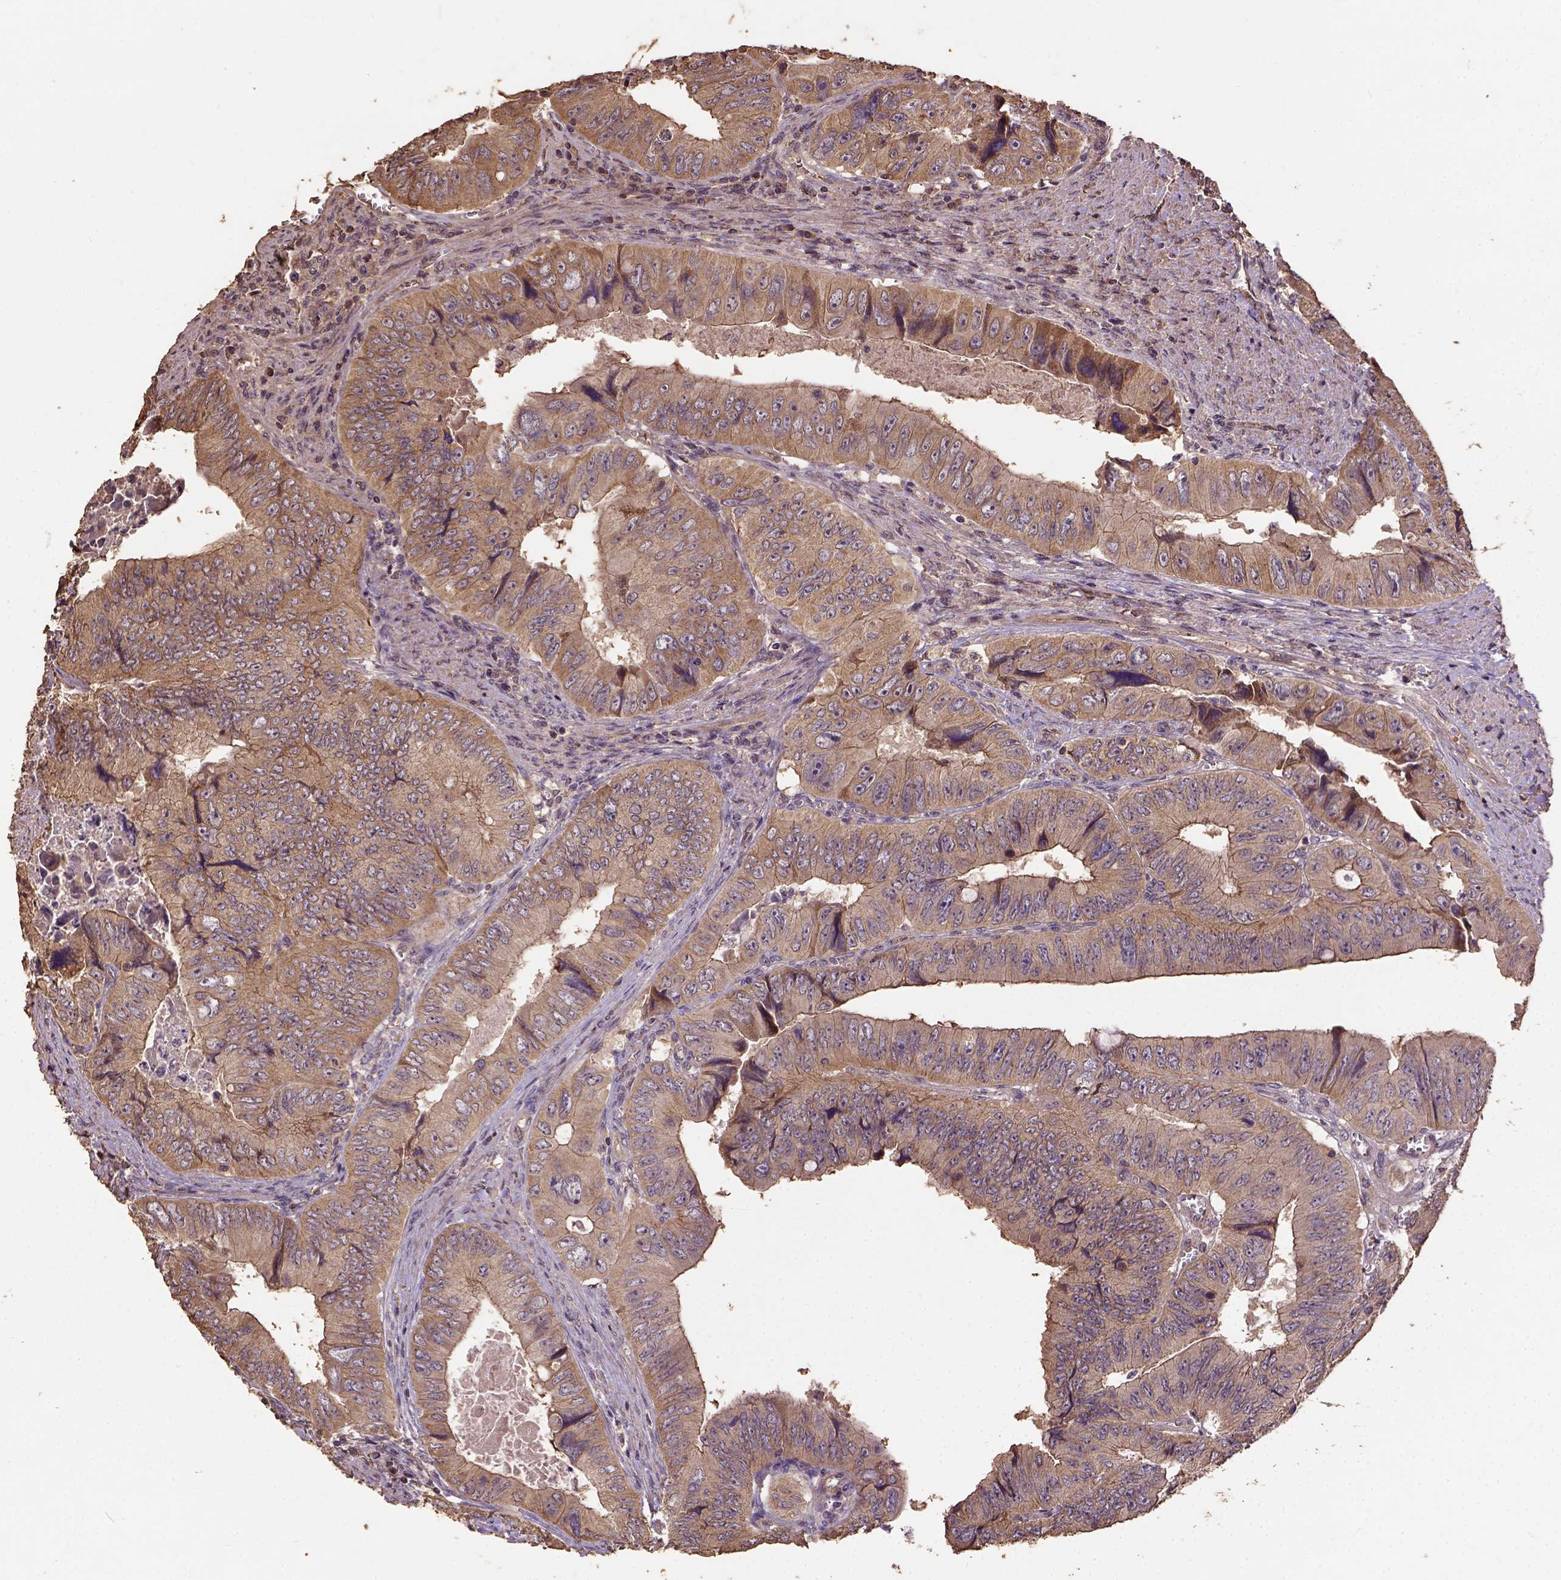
{"staining": {"intensity": "weak", "quantity": ">75%", "location": "cytoplasmic/membranous"}, "tissue": "colorectal cancer", "cell_type": "Tumor cells", "image_type": "cancer", "snomed": [{"axis": "morphology", "description": "Adenocarcinoma, NOS"}, {"axis": "topography", "description": "Colon"}], "caption": "Immunohistochemistry of colorectal adenocarcinoma shows low levels of weak cytoplasmic/membranous expression in about >75% of tumor cells. (IHC, brightfield microscopy, high magnification).", "gene": "ATP1B3", "patient": {"sex": "female", "age": 84}}